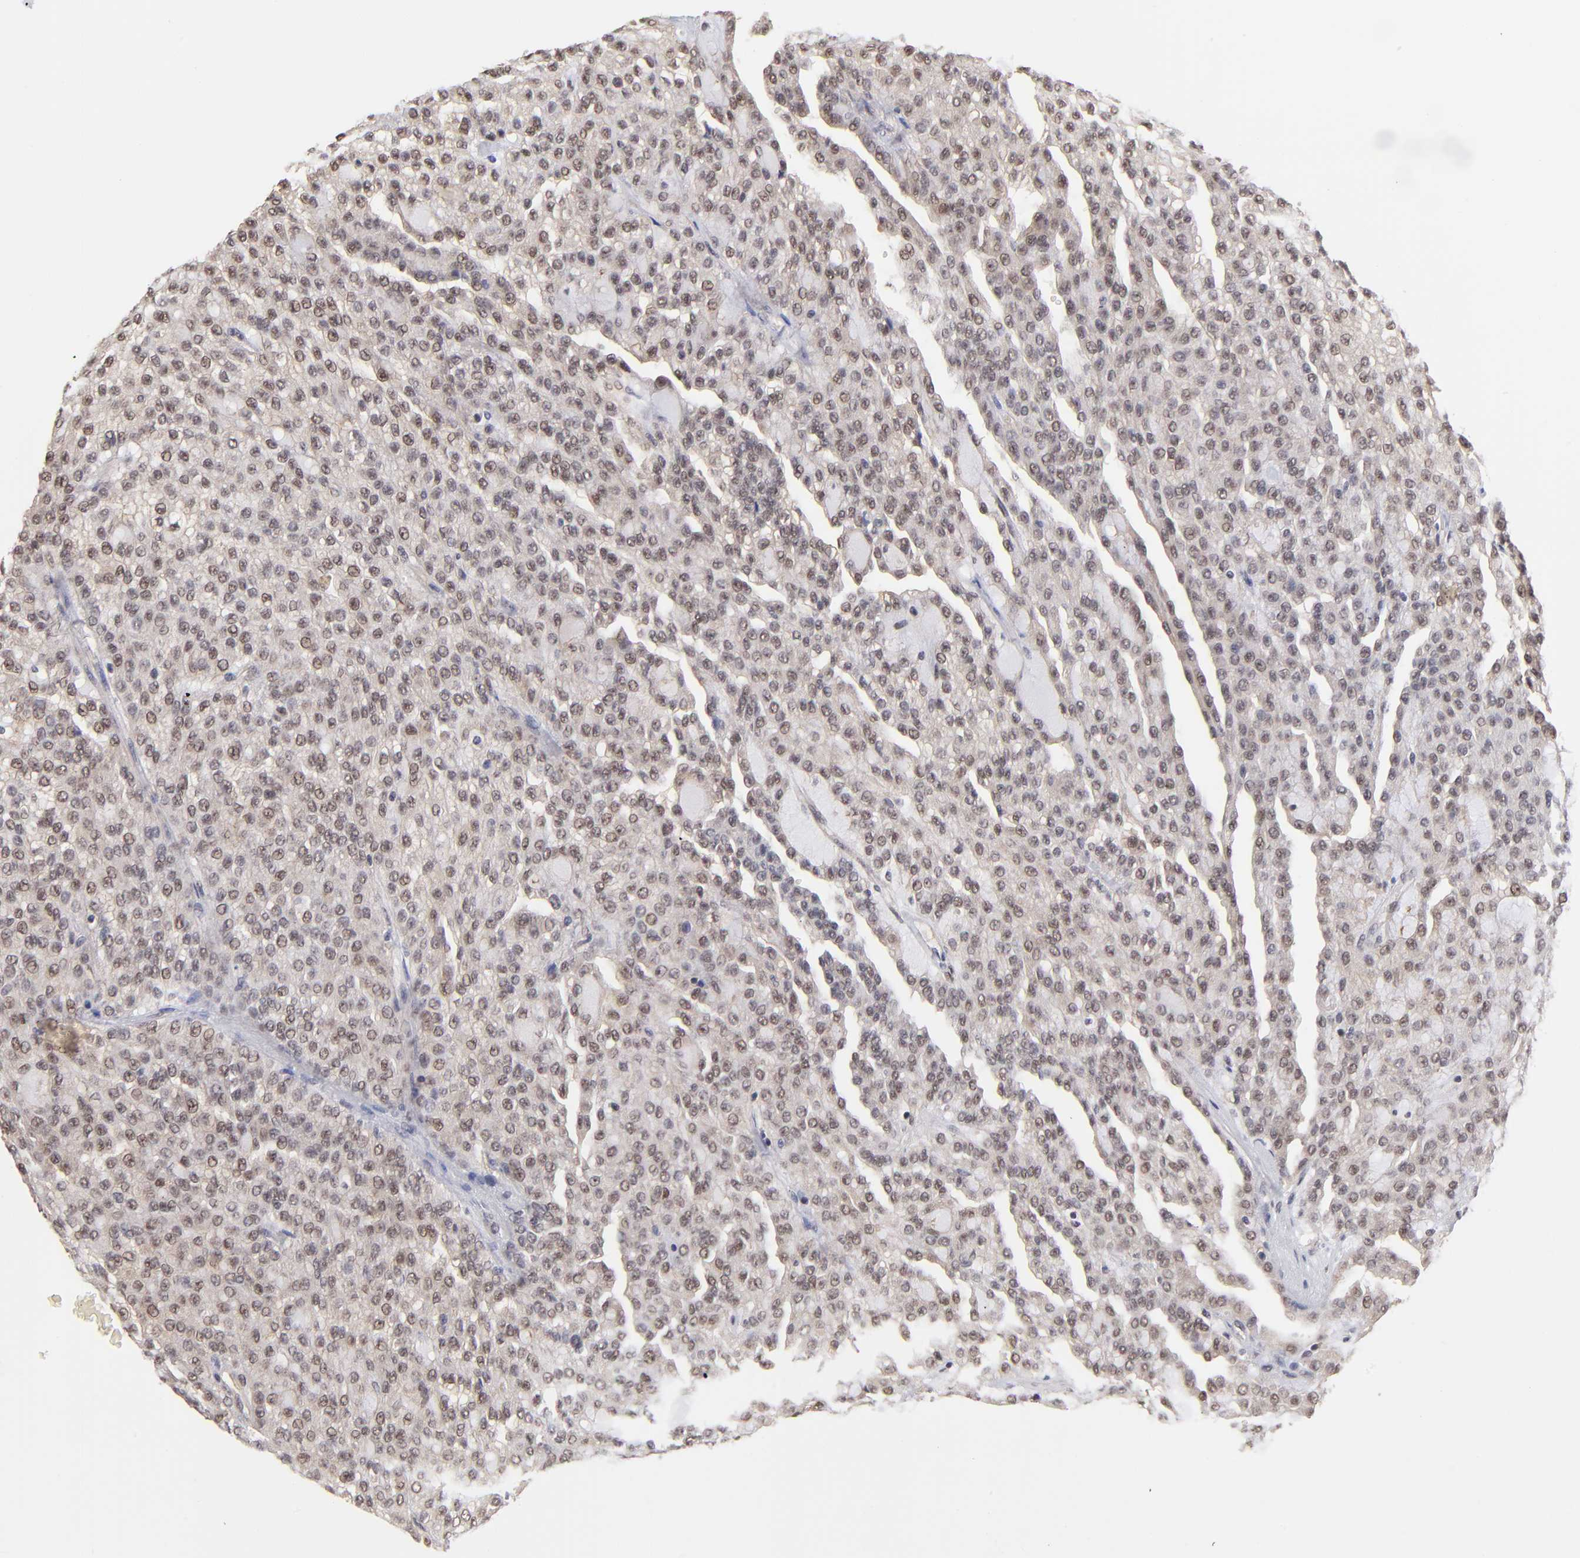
{"staining": {"intensity": "weak", "quantity": "25%-75%", "location": "nuclear"}, "tissue": "renal cancer", "cell_type": "Tumor cells", "image_type": "cancer", "snomed": [{"axis": "morphology", "description": "Adenocarcinoma, NOS"}, {"axis": "topography", "description": "Kidney"}], "caption": "DAB immunohistochemical staining of renal adenocarcinoma exhibits weak nuclear protein positivity in about 25%-75% of tumor cells.", "gene": "PSMC4", "patient": {"sex": "male", "age": 63}}